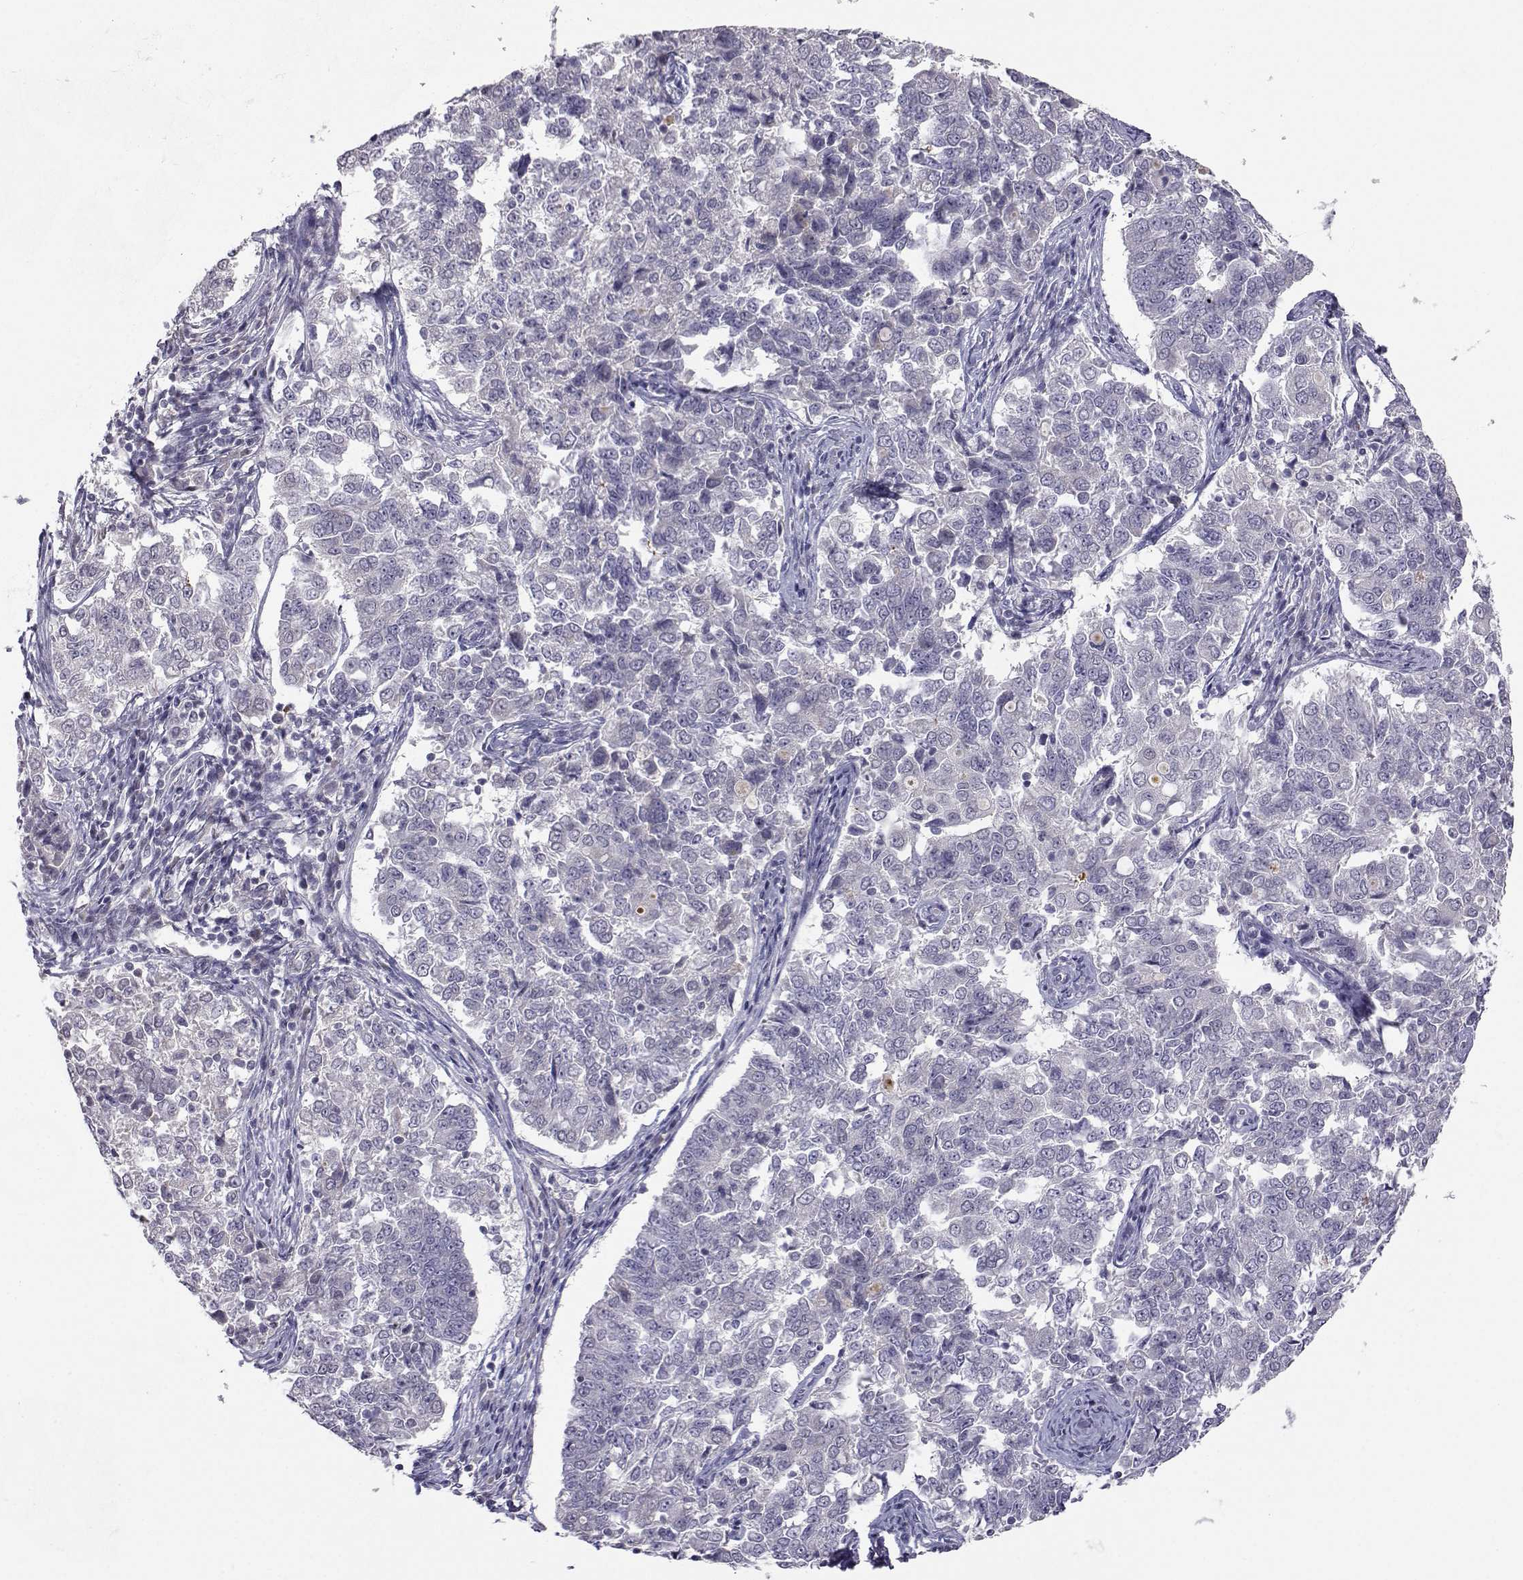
{"staining": {"intensity": "negative", "quantity": "none", "location": "none"}, "tissue": "endometrial cancer", "cell_type": "Tumor cells", "image_type": "cancer", "snomed": [{"axis": "morphology", "description": "Adenocarcinoma, NOS"}, {"axis": "topography", "description": "Endometrium"}], "caption": "A photomicrograph of endometrial cancer (adenocarcinoma) stained for a protein reveals no brown staining in tumor cells.", "gene": "SLC6A3", "patient": {"sex": "female", "age": 43}}